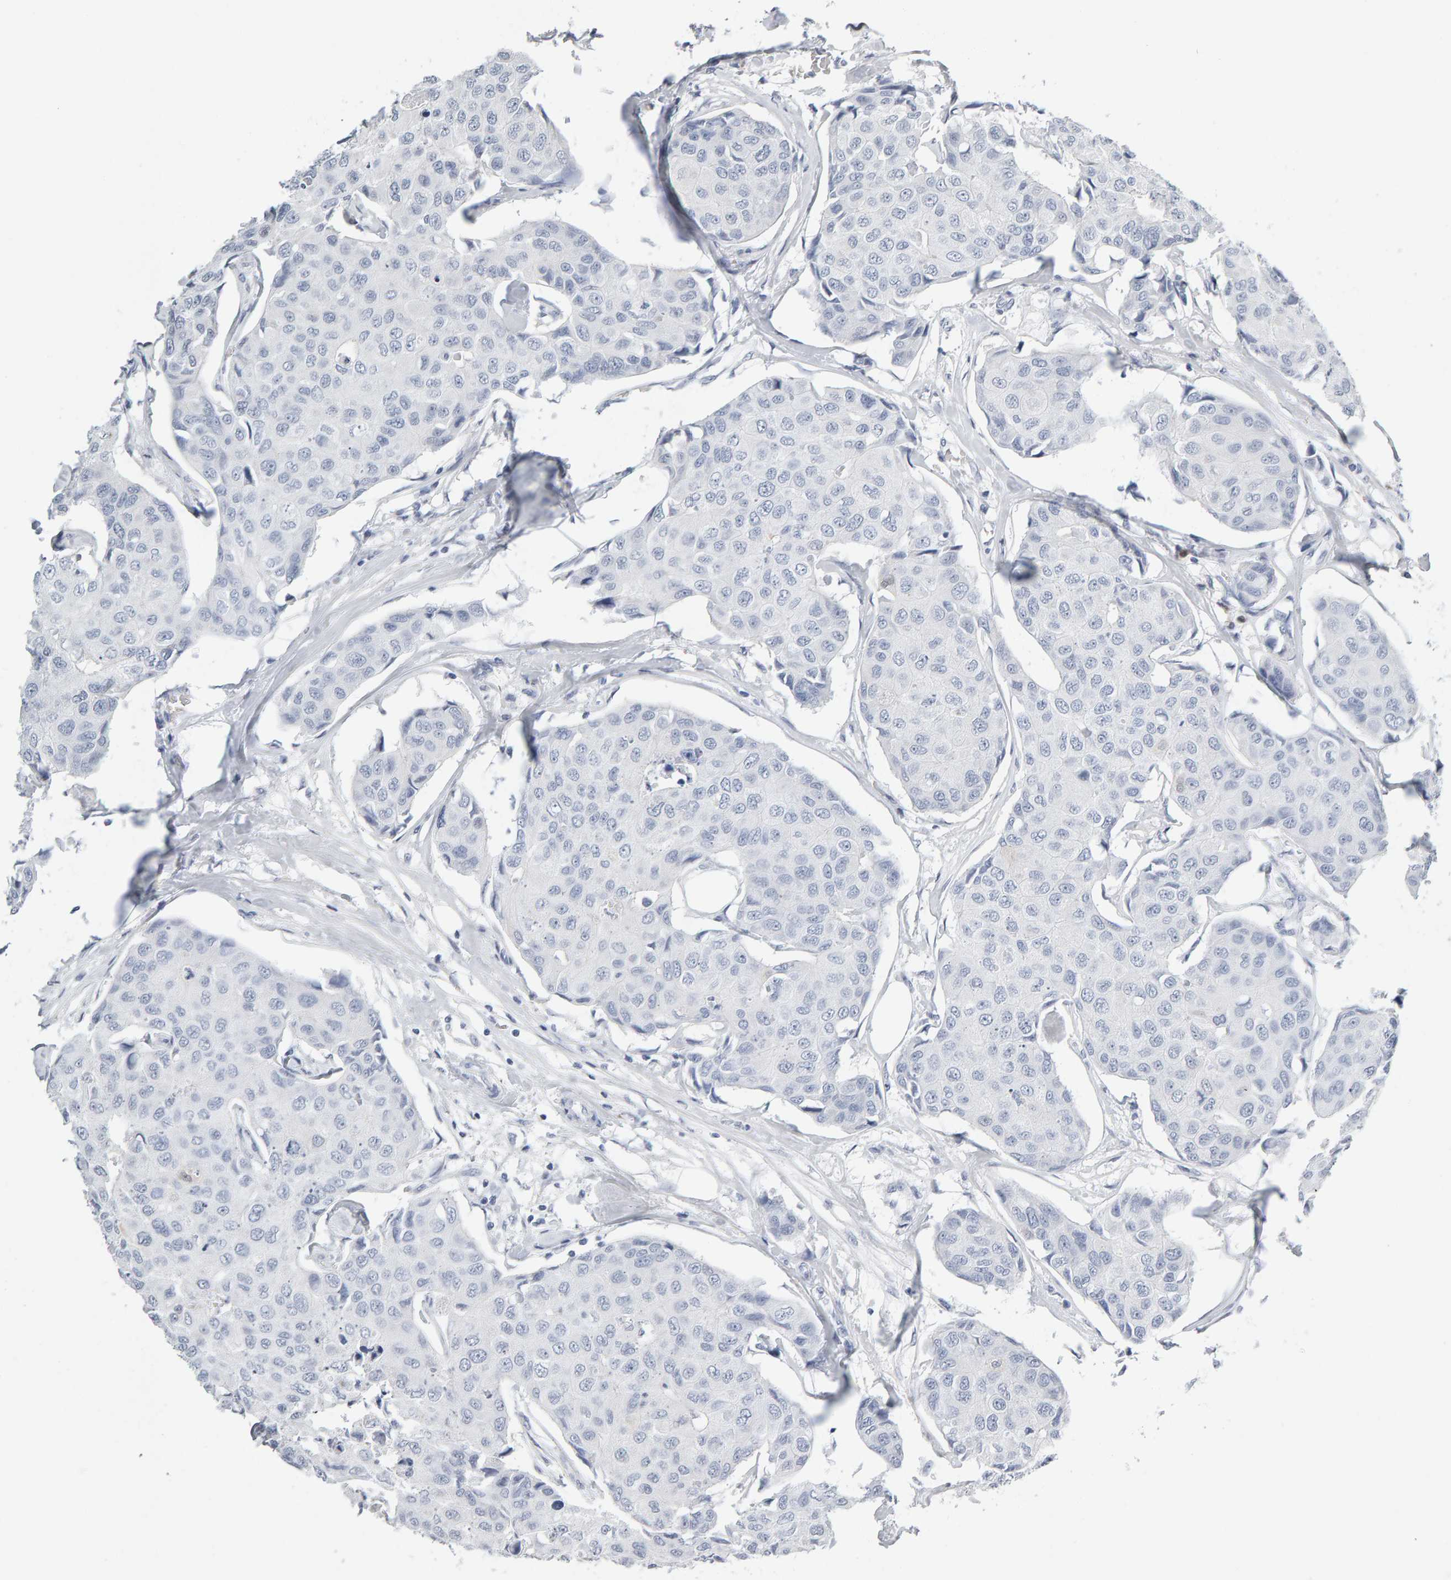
{"staining": {"intensity": "negative", "quantity": "none", "location": "none"}, "tissue": "breast cancer", "cell_type": "Tumor cells", "image_type": "cancer", "snomed": [{"axis": "morphology", "description": "Duct carcinoma"}, {"axis": "topography", "description": "Breast"}], "caption": "Histopathology image shows no protein expression in tumor cells of breast invasive ductal carcinoma tissue. (DAB immunohistochemistry (IHC), high magnification).", "gene": "CTH", "patient": {"sex": "female", "age": 80}}